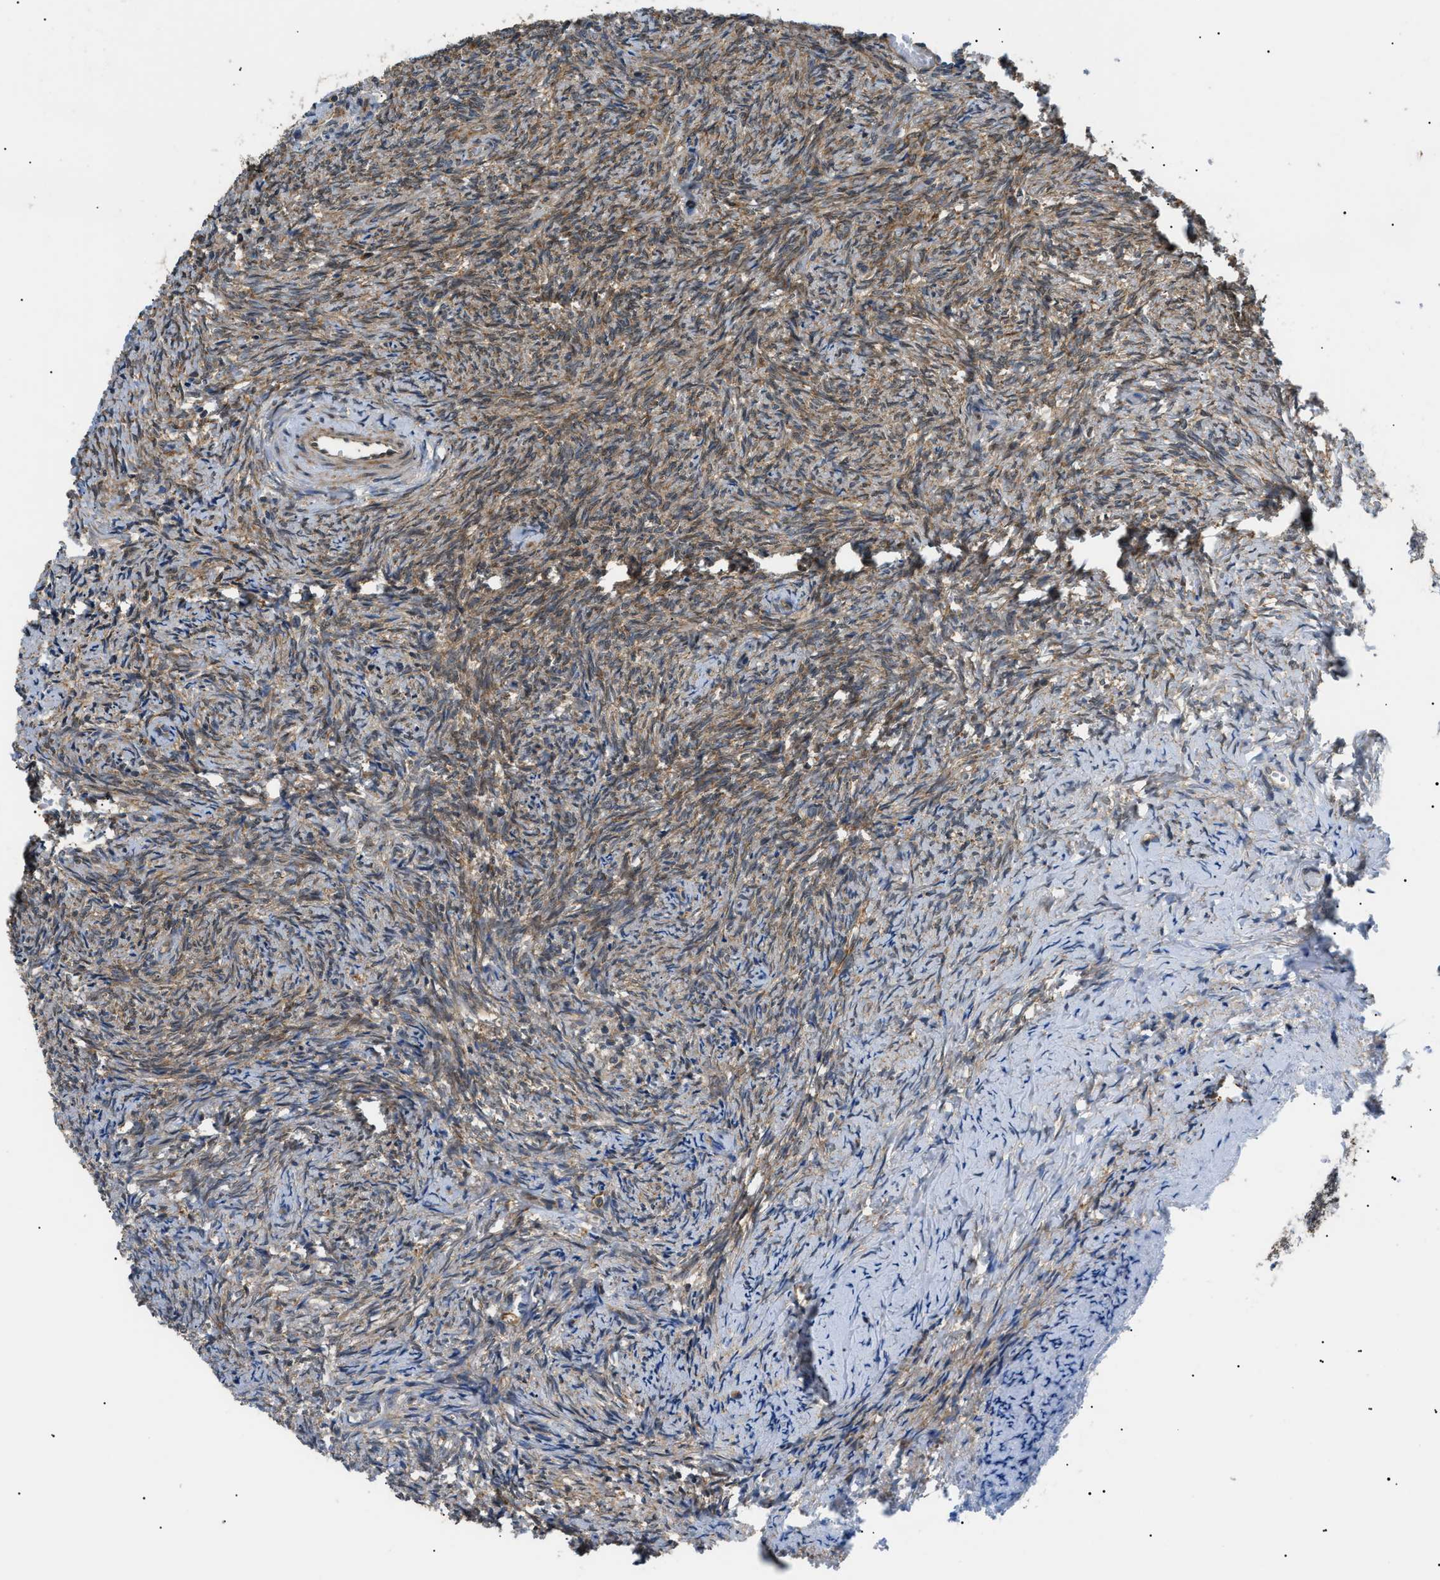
{"staining": {"intensity": "strong", "quantity": ">75%", "location": "cytoplasmic/membranous"}, "tissue": "ovary", "cell_type": "Follicle cells", "image_type": "normal", "snomed": [{"axis": "morphology", "description": "Normal tissue, NOS"}, {"axis": "topography", "description": "Ovary"}], "caption": "Normal ovary exhibits strong cytoplasmic/membranous staining in approximately >75% of follicle cells, visualized by immunohistochemistry. (DAB IHC with brightfield microscopy, high magnification).", "gene": "SRPK1", "patient": {"sex": "female", "age": 41}}